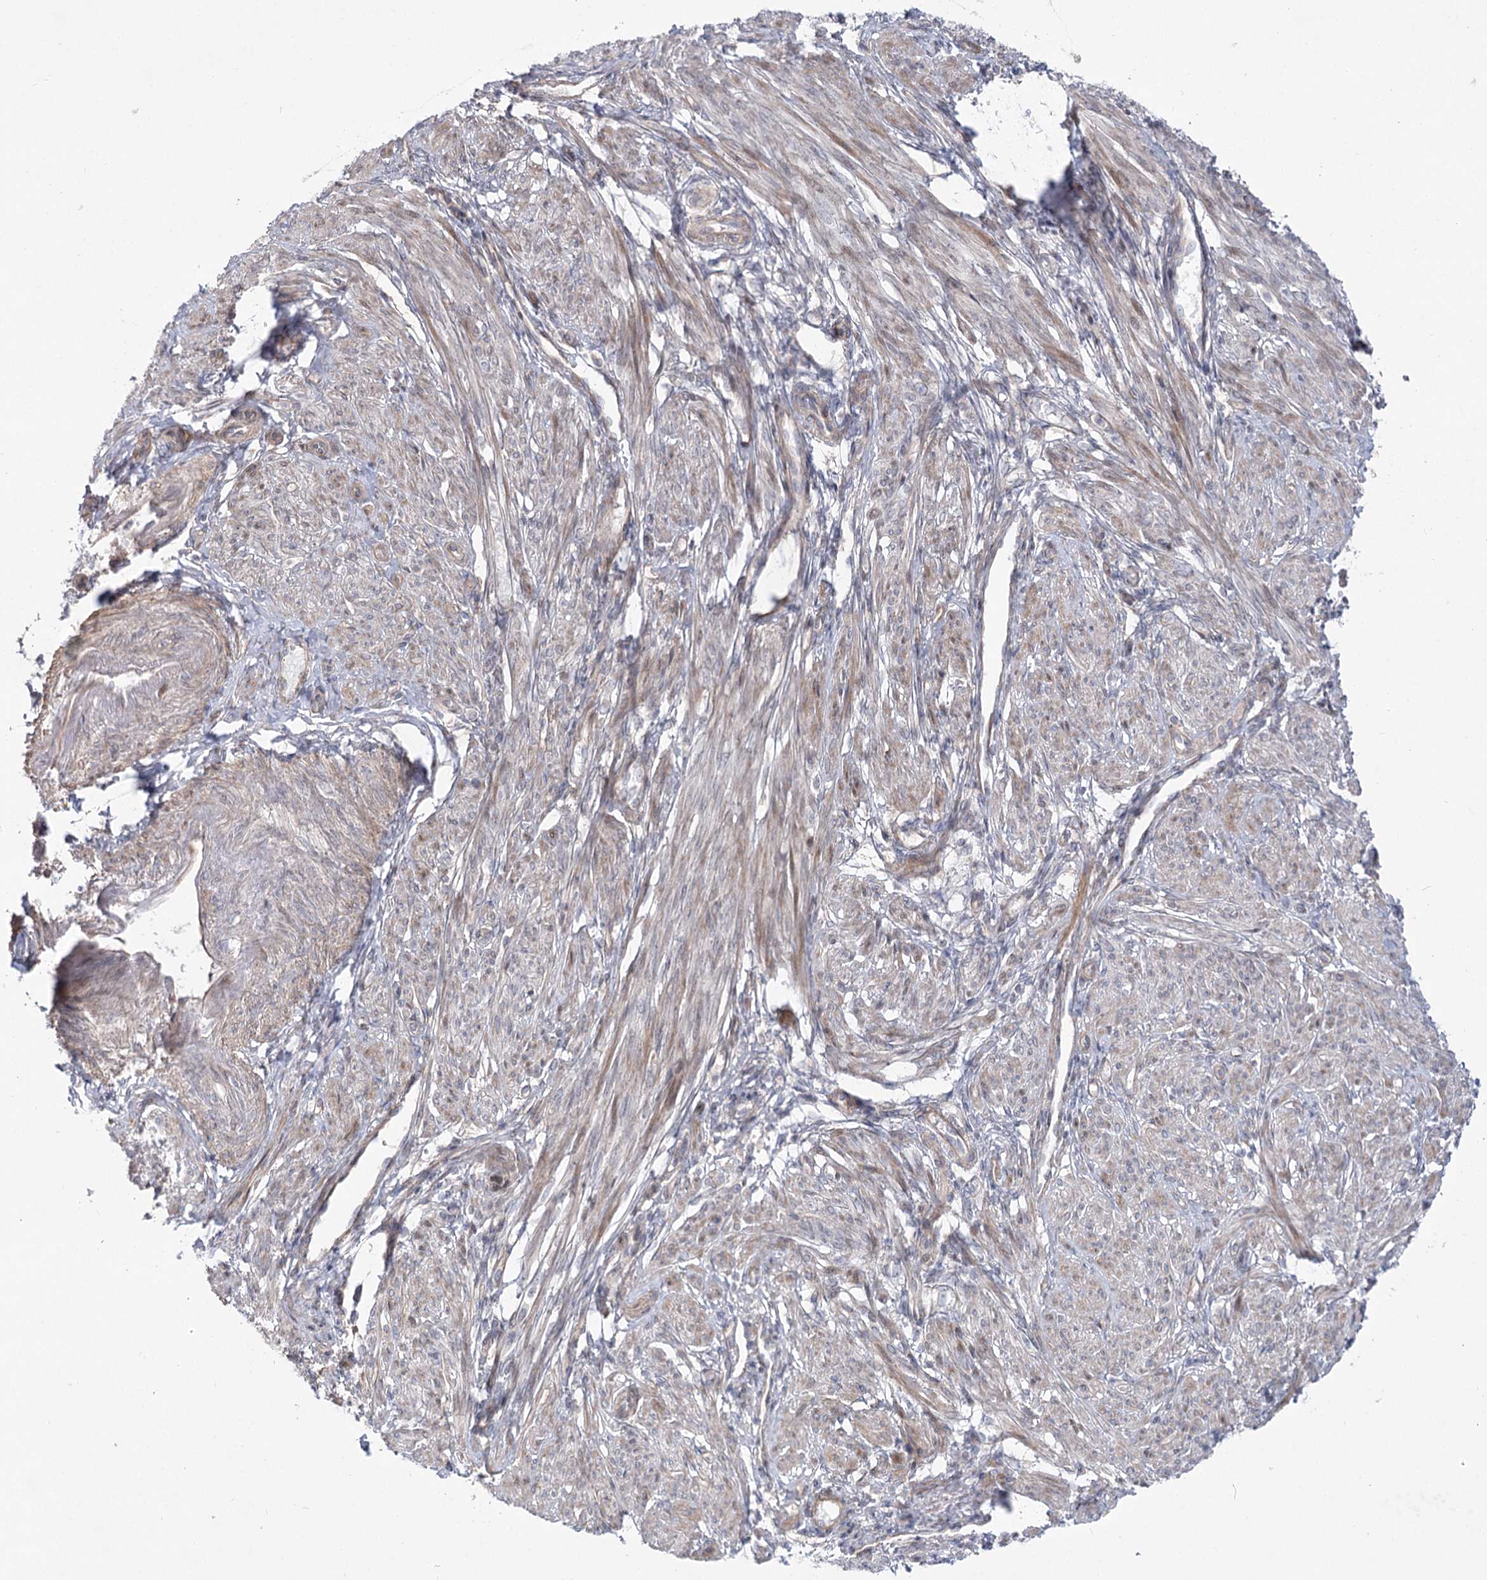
{"staining": {"intensity": "moderate", "quantity": "25%-75%", "location": "cytoplasmic/membranous"}, "tissue": "smooth muscle", "cell_type": "Smooth muscle cells", "image_type": "normal", "snomed": [{"axis": "morphology", "description": "Normal tissue, NOS"}, {"axis": "topography", "description": "Smooth muscle"}], "caption": "High-magnification brightfield microscopy of unremarkable smooth muscle stained with DAB (brown) and counterstained with hematoxylin (blue). smooth muscle cells exhibit moderate cytoplasmic/membranous positivity is appreciated in about25%-75% of cells.", "gene": "SH3BP5L", "patient": {"sex": "female", "age": 39}}